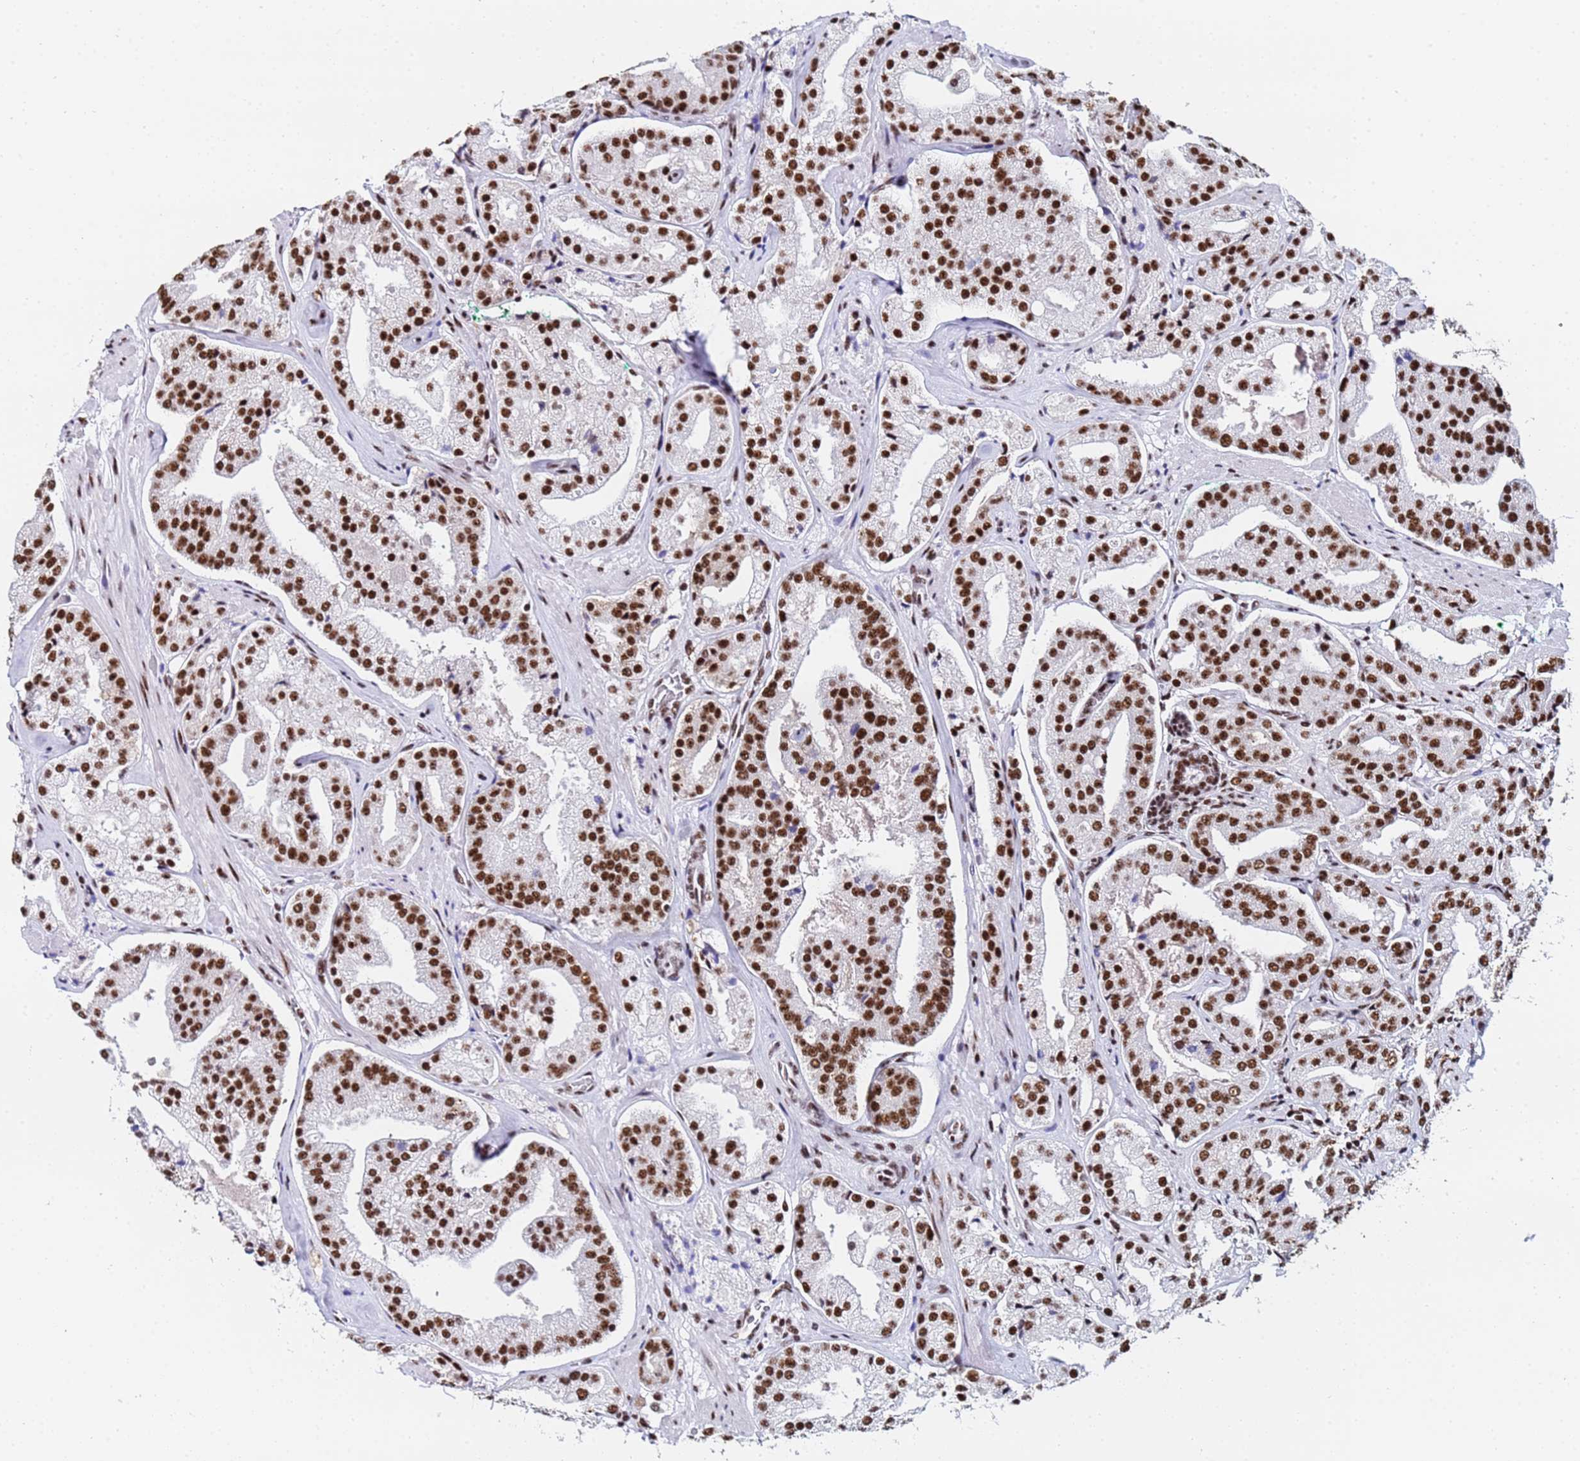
{"staining": {"intensity": "strong", "quantity": ">75%", "location": "nuclear"}, "tissue": "prostate cancer", "cell_type": "Tumor cells", "image_type": "cancer", "snomed": [{"axis": "morphology", "description": "Adenocarcinoma, High grade"}, {"axis": "topography", "description": "Prostate"}], "caption": "Prostate cancer (adenocarcinoma (high-grade)) stained with a protein marker reveals strong staining in tumor cells.", "gene": "SNRPA1", "patient": {"sex": "male", "age": 63}}